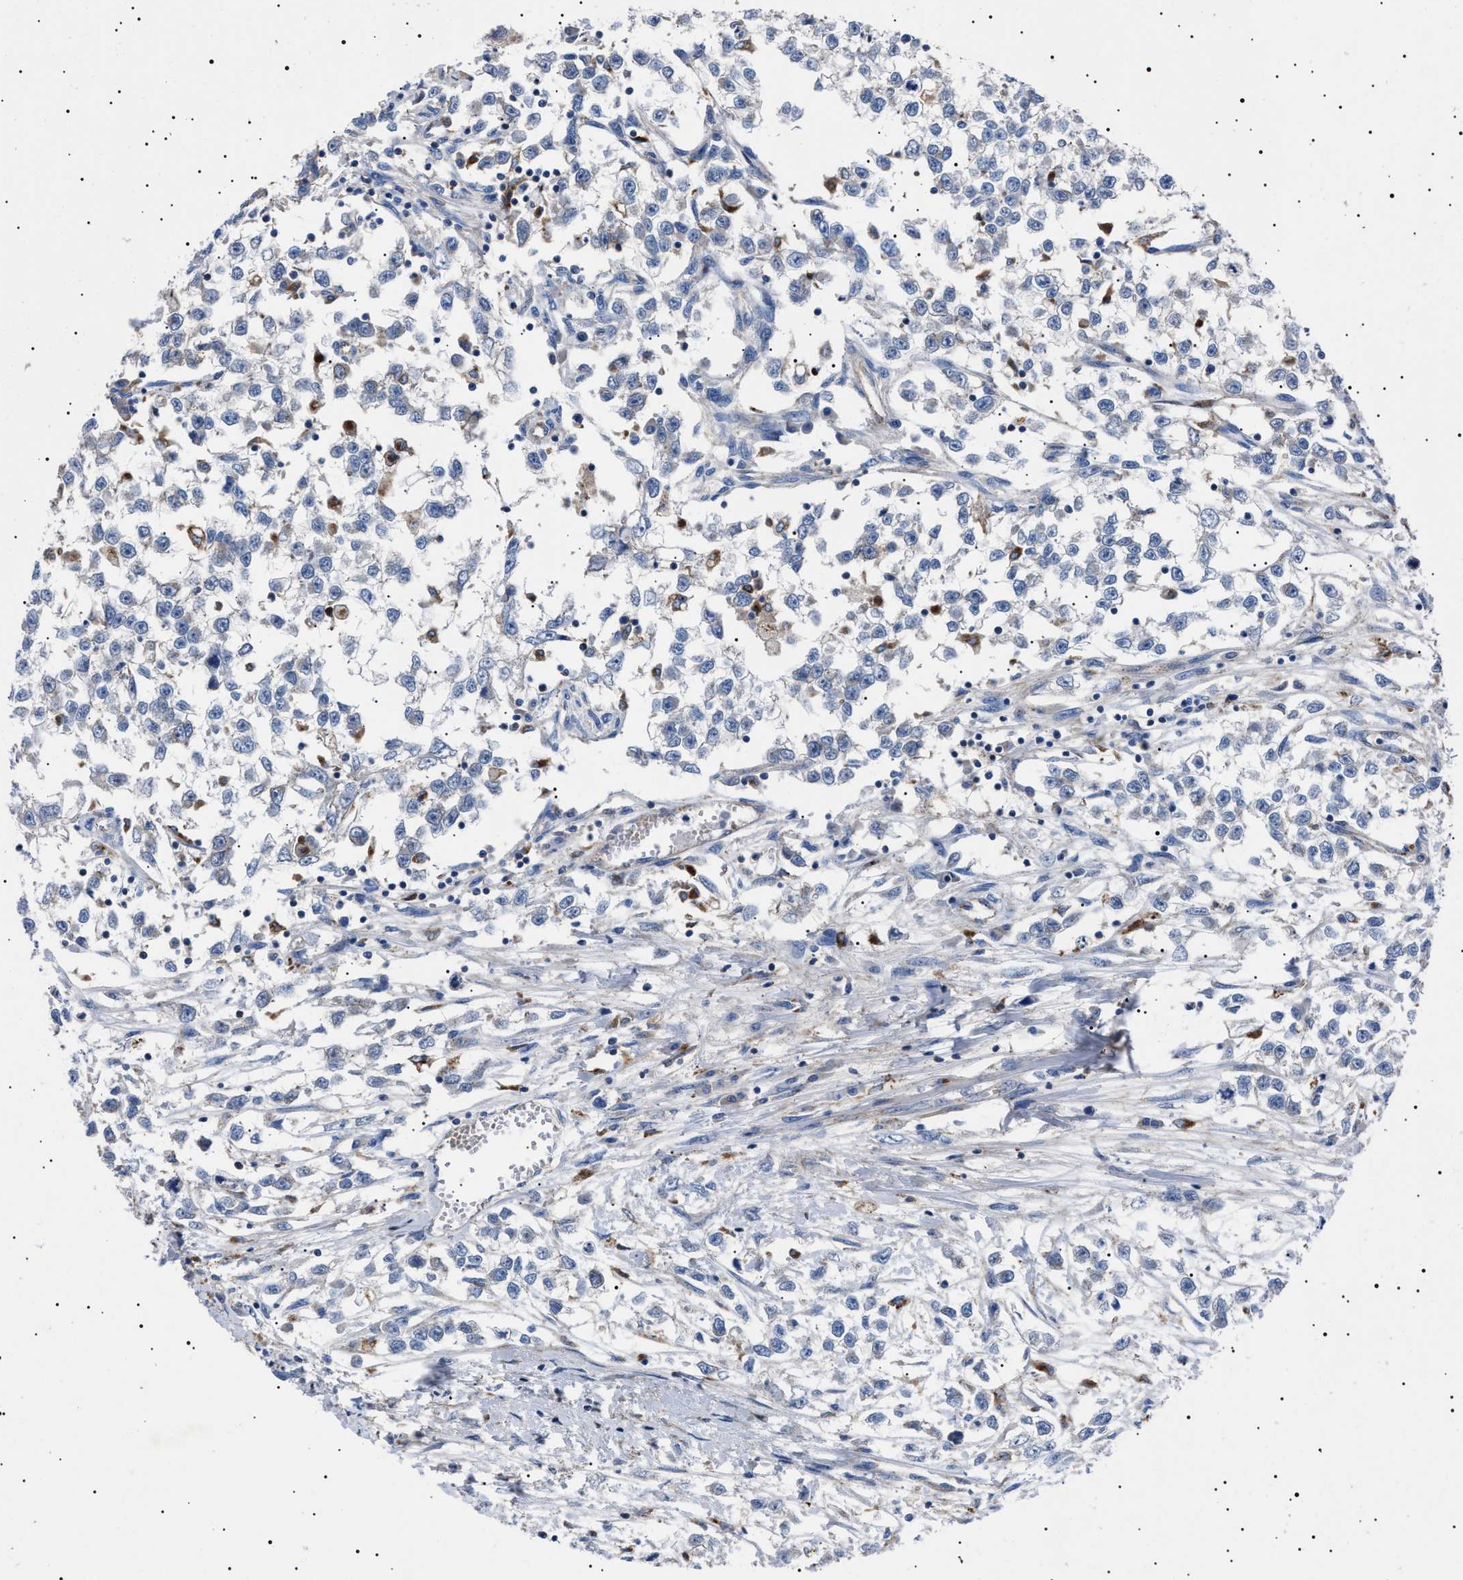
{"staining": {"intensity": "negative", "quantity": "none", "location": "none"}, "tissue": "testis cancer", "cell_type": "Tumor cells", "image_type": "cancer", "snomed": [{"axis": "morphology", "description": "Seminoma, NOS"}, {"axis": "morphology", "description": "Carcinoma, Embryonal, NOS"}, {"axis": "topography", "description": "Testis"}], "caption": "This is a histopathology image of immunohistochemistry staining of testis cancer, which shows no positivity in tumor cells.", "gene": "NEU1", "patient": {"sex": "male", "age": 51}}